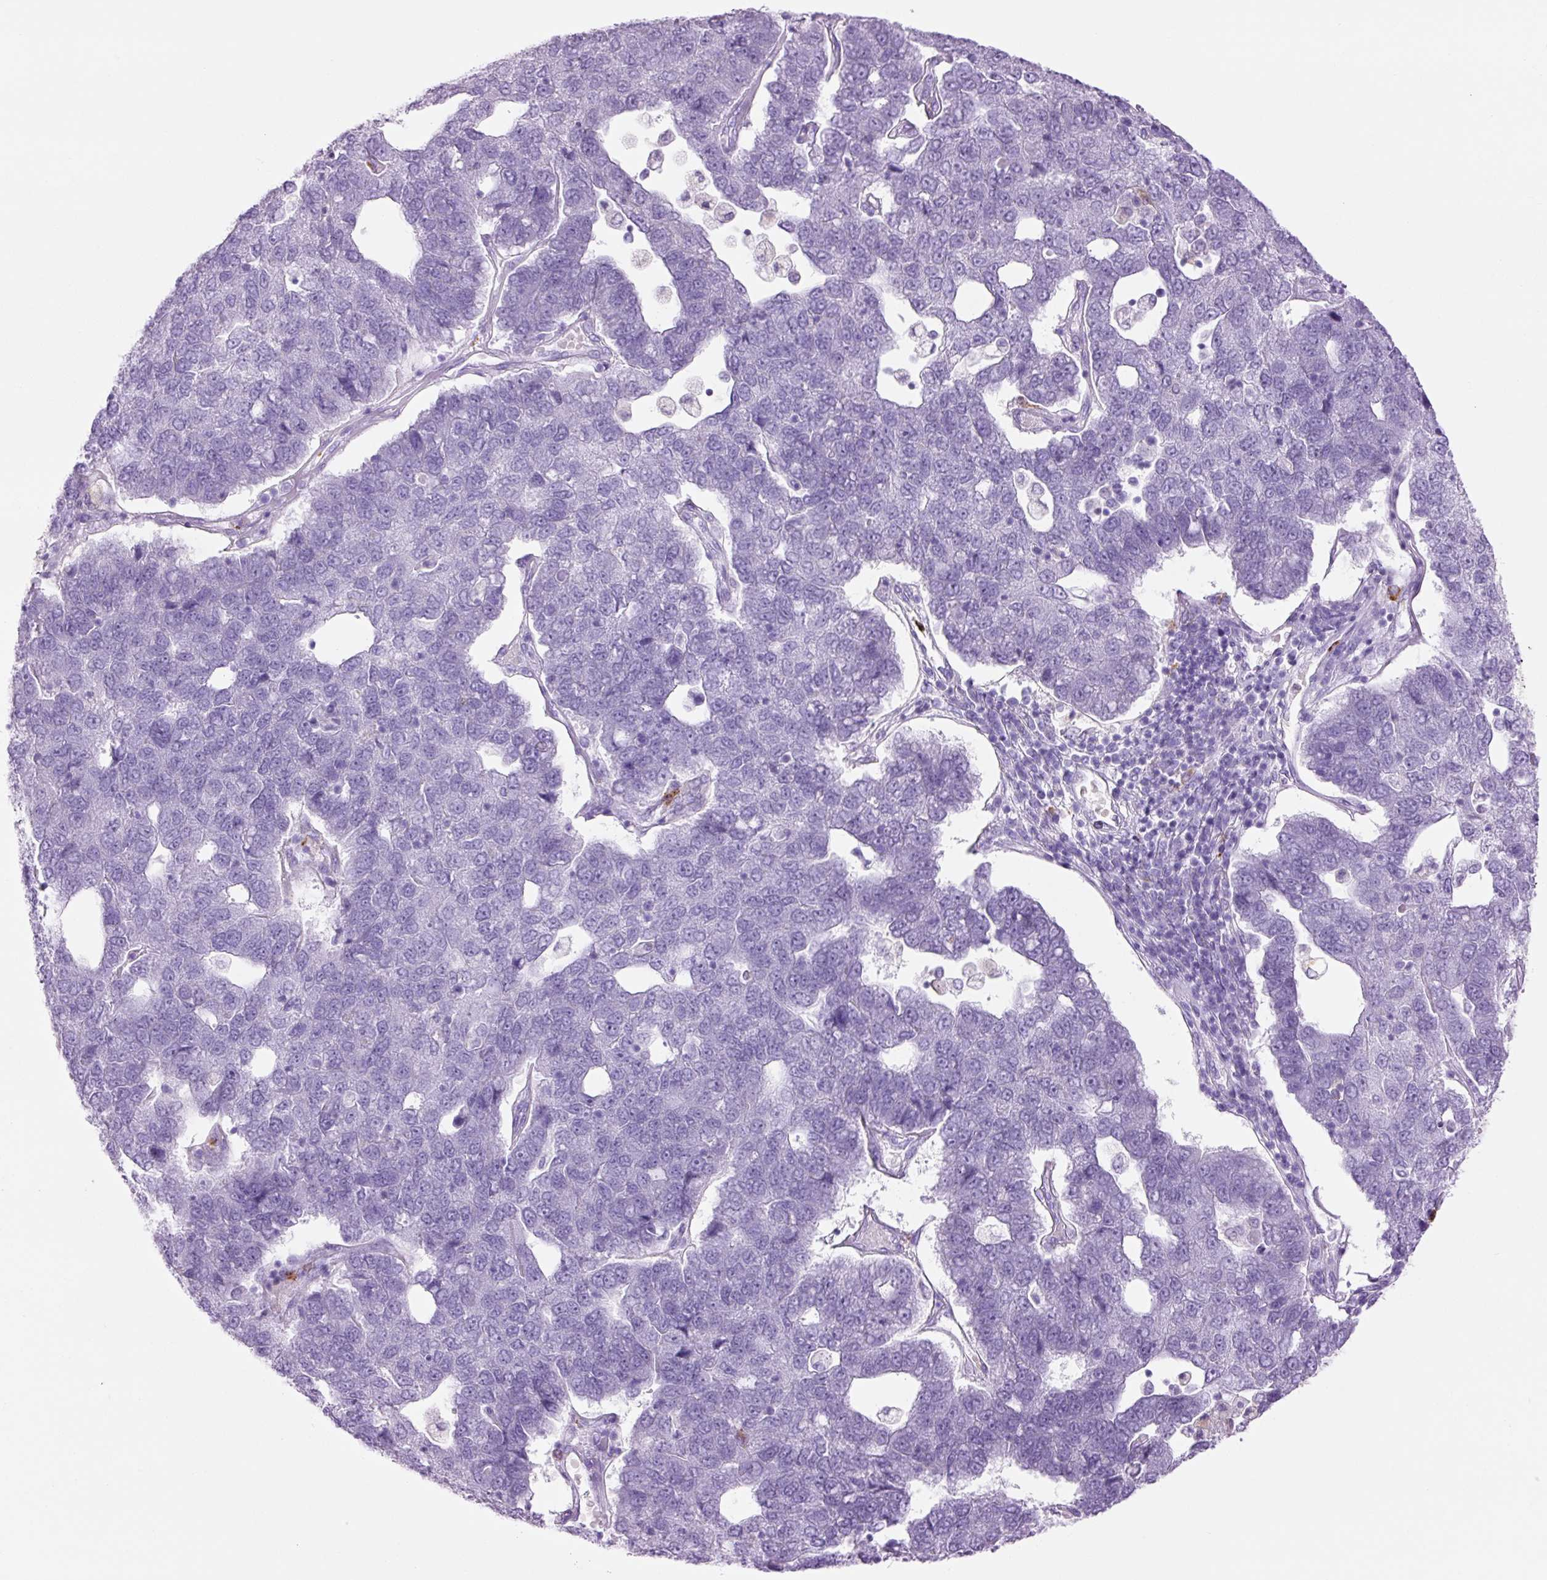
{"staining": {"intensity": "negative", "quantity": "none", "location": "none"}, "tissue": "pancreatic cancer", "cell_type": "Tumor cells", "image_type": "cancer", "snomed": [{"axis": "morphology", "description": "Adenocarcinoma, NOS"}, {"axis": "topography", "description": "Pancreas"}], "caption": "Protein analysis of pancreatic cancer (adenocarcinoma) displays no significant positivity in tumor cells.", "gene": "LYZ", "patient": {"sex": "female", "age": 61}}